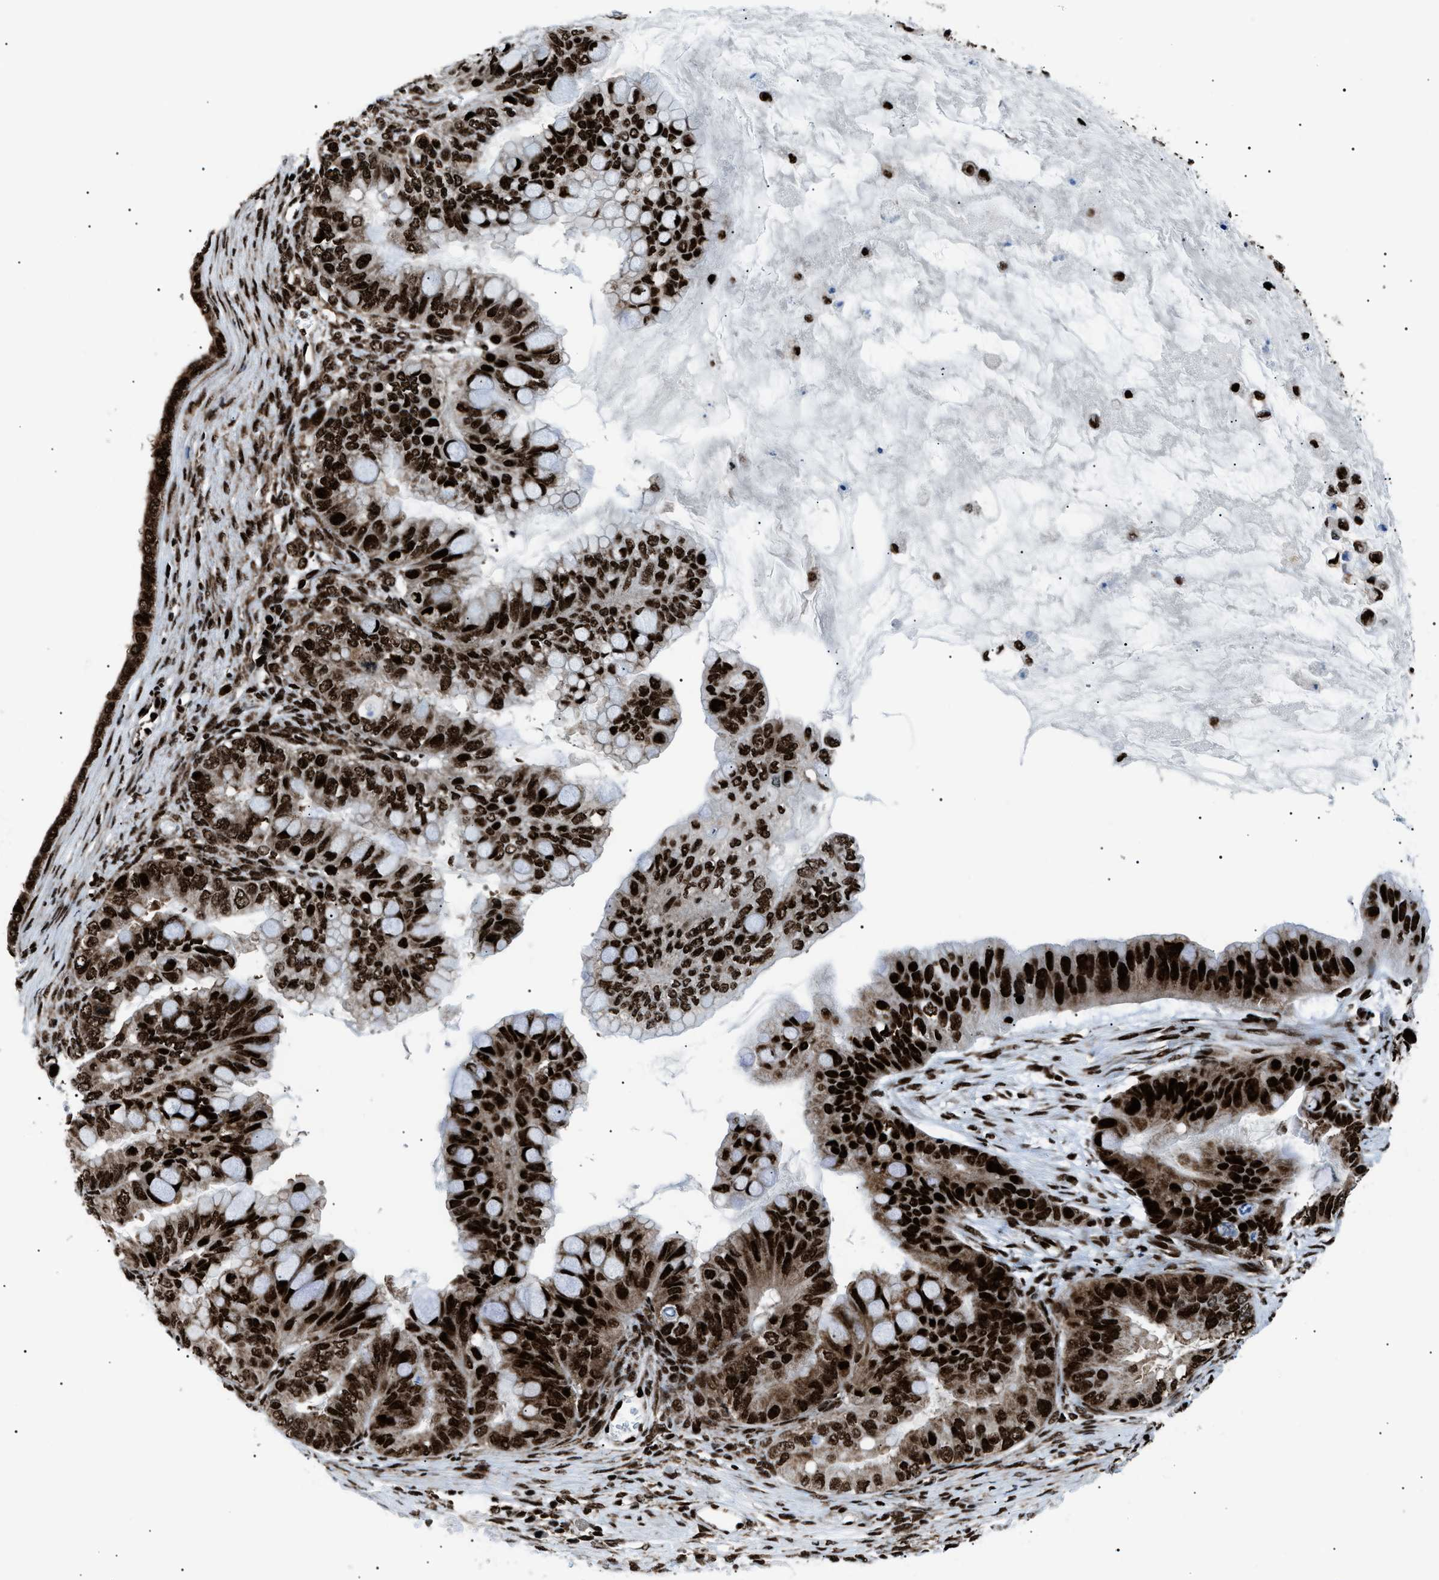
{"staining": {"intensity": "strong", "quantity": ">75%", "location": "nuclear"}, "tissue": "ovarian cancer", "cell_type": "Tumor cells", "image_type": "cancer", "snomed": [{"axis": "morphology", "description": "Cystadenocarcinoma, mucinous, NOS"}, {"axis": "topography", "description": "Ovary"}], "caption": "Immunohistochemical staining of ovarian cancer (mucinous cystadenocarcinoma) reveals strong nuclear protein staining in approximately >75% of tumor cells.", "gene": "HNRNPK", "patient": {"sex": "female", "age": 80}}